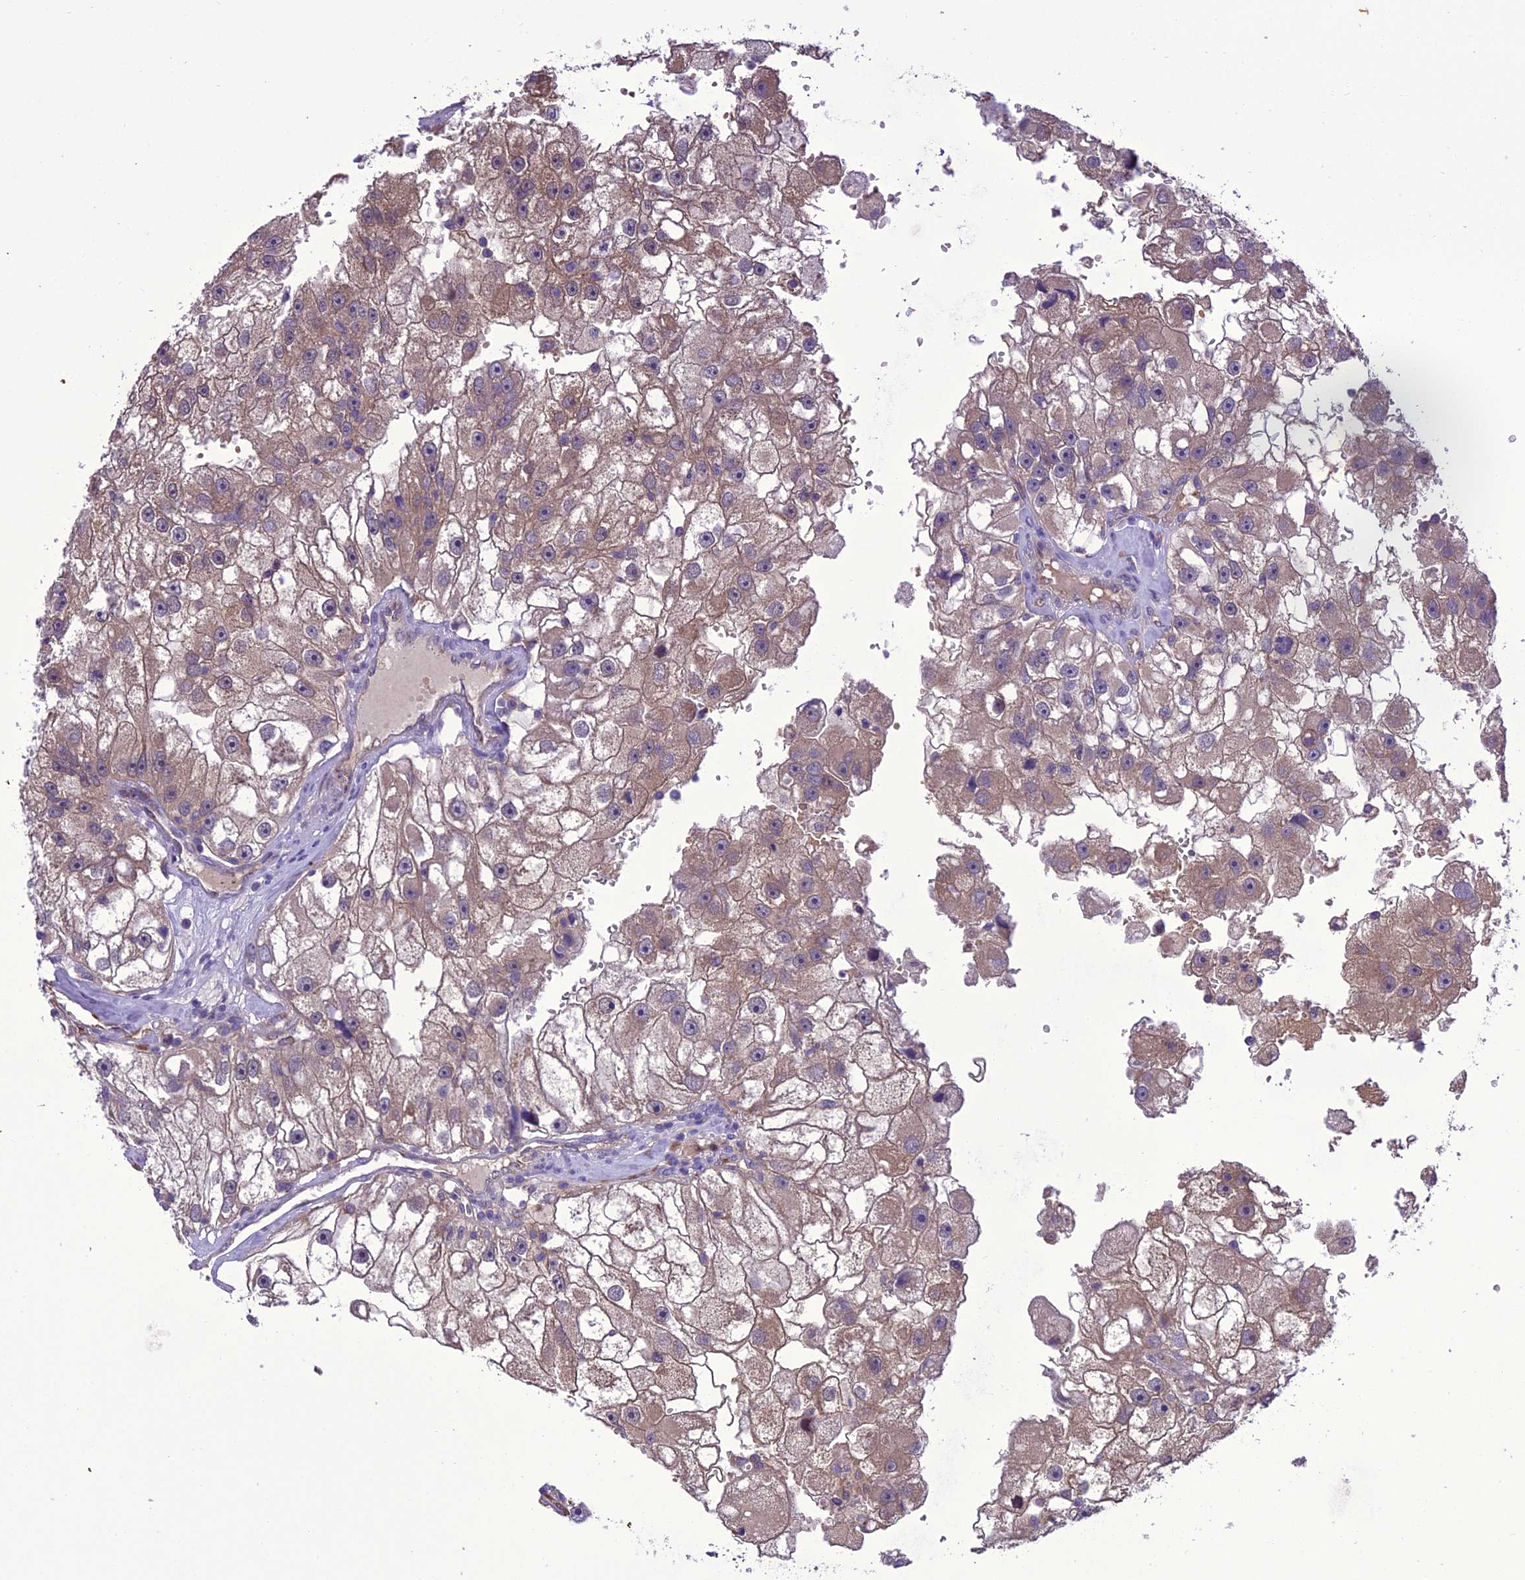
{"staining": {"intensity": "weak", "quantity": "25%-75%", "location": "cytoplasmic/membranous"}, "tissue": "renal cancer", "cell_type": "Tumor cells", "image_type": "cancer", "snomed": [{"axis": "morphology", "description": "Adenocarcinoma, NOS"}, {"axis": "topography", "description": "Kidney"}], "caption": "This photomicrograph demonstrates immunohistochemistry staining of human renal adenocarcinoma, with low weak cytoplasmic/membranous positivity in about 25%-75% of tumor cells.", "gene": "BORCS6", "patient": {"sex": "male", "age": 63}}